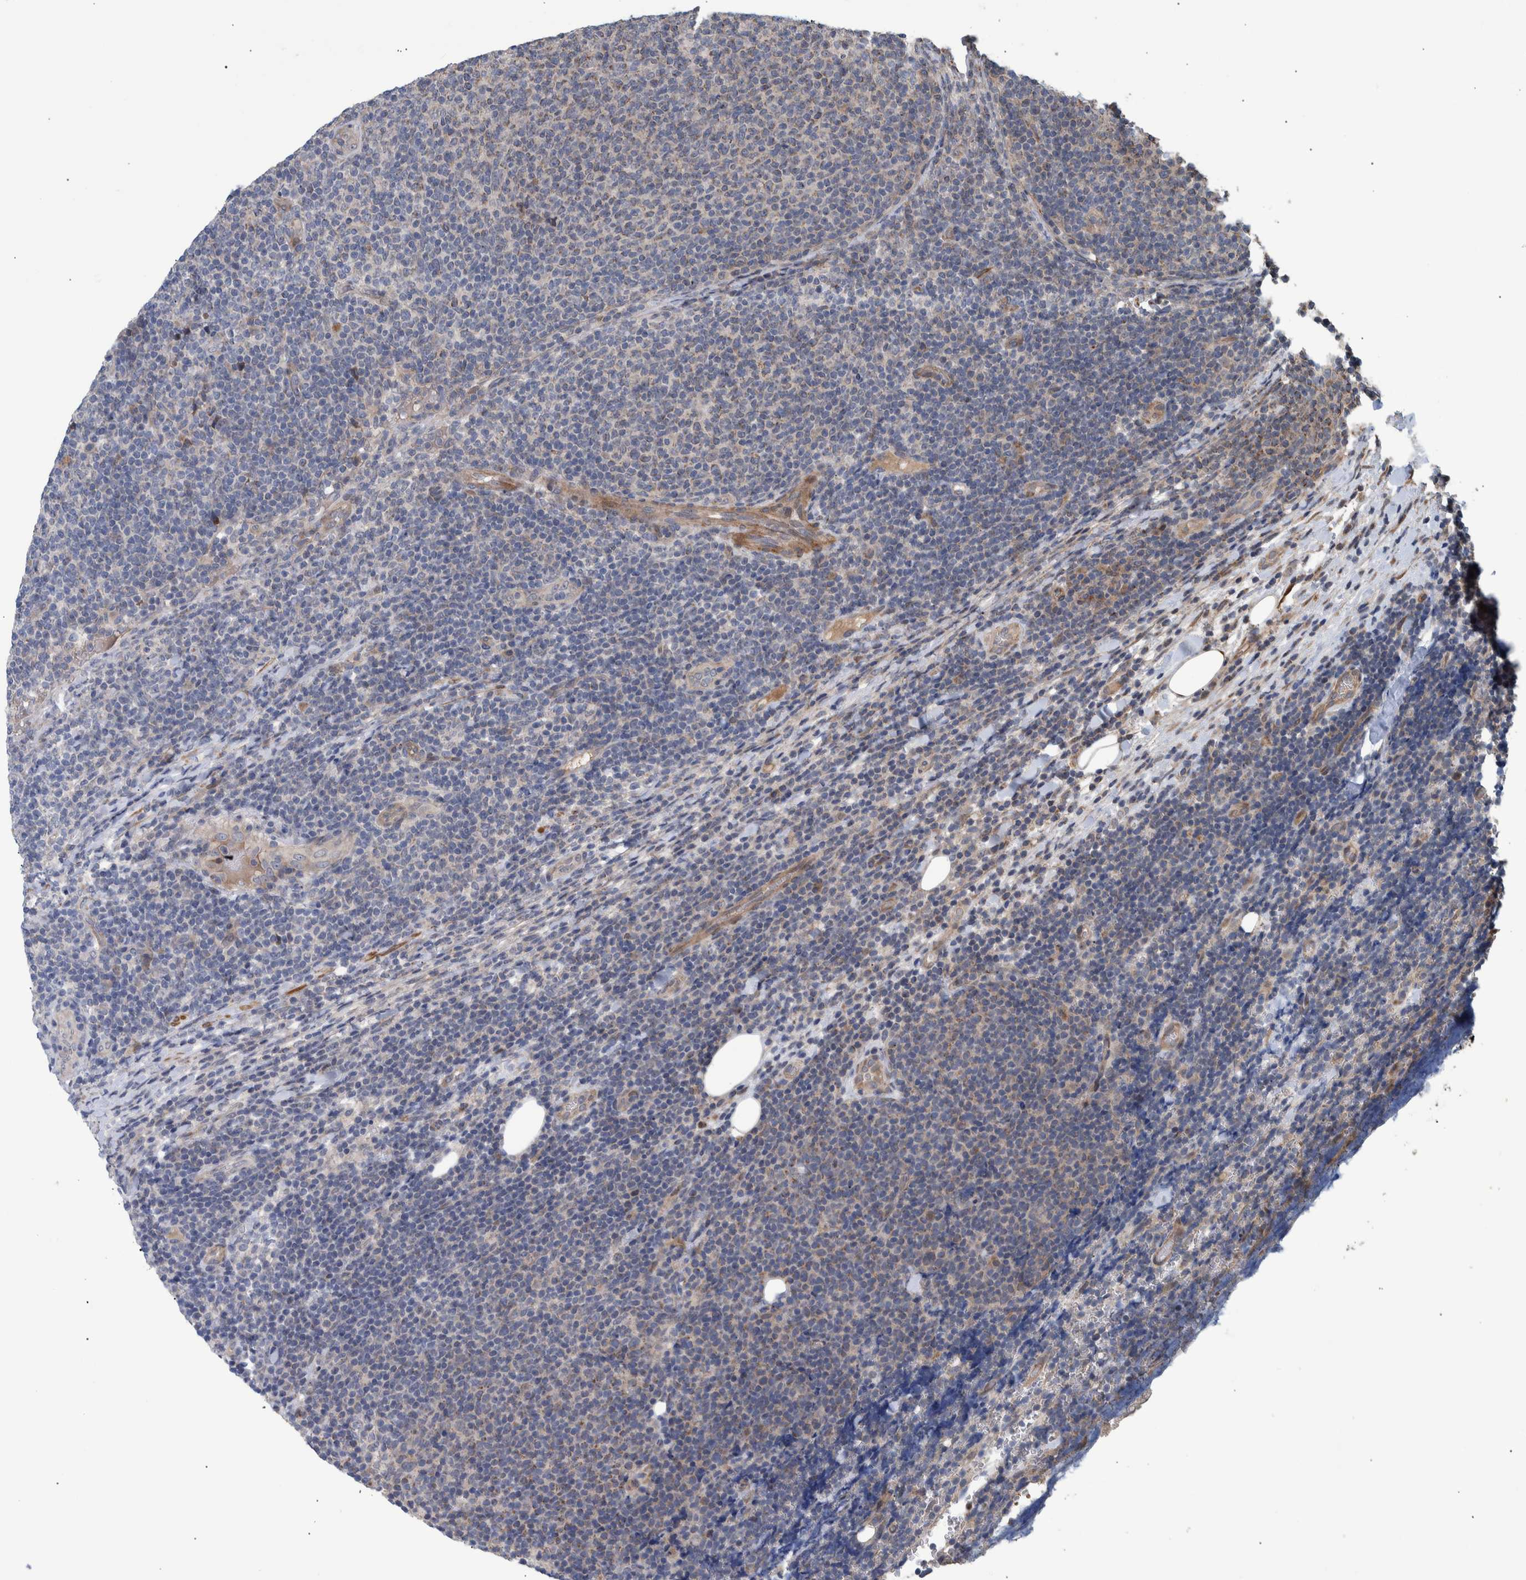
{"staining": {"intensity": "weak", "quantity": "<25%", "location": "cytoplasmic/membranous"}, "tissue": "lymphoma", "cell_type": "Tumor cells", "image_type": "cancer", "snomed": [{"axis": "morphology", "description": "Malignant lymphoma, non-Hodgkin's type, Low grade"}, {"axis": "topography", "description": "Lymph node"}], "caption": "A high-resolution histopathology image shows IHC staining of low-grade malignant lymphoma, non-Hodgkin's type, which demonstrates no significant expression in tumor cells.", "gene": "B3GNTL1", "patient": {"sex": "male", "age": 66}}